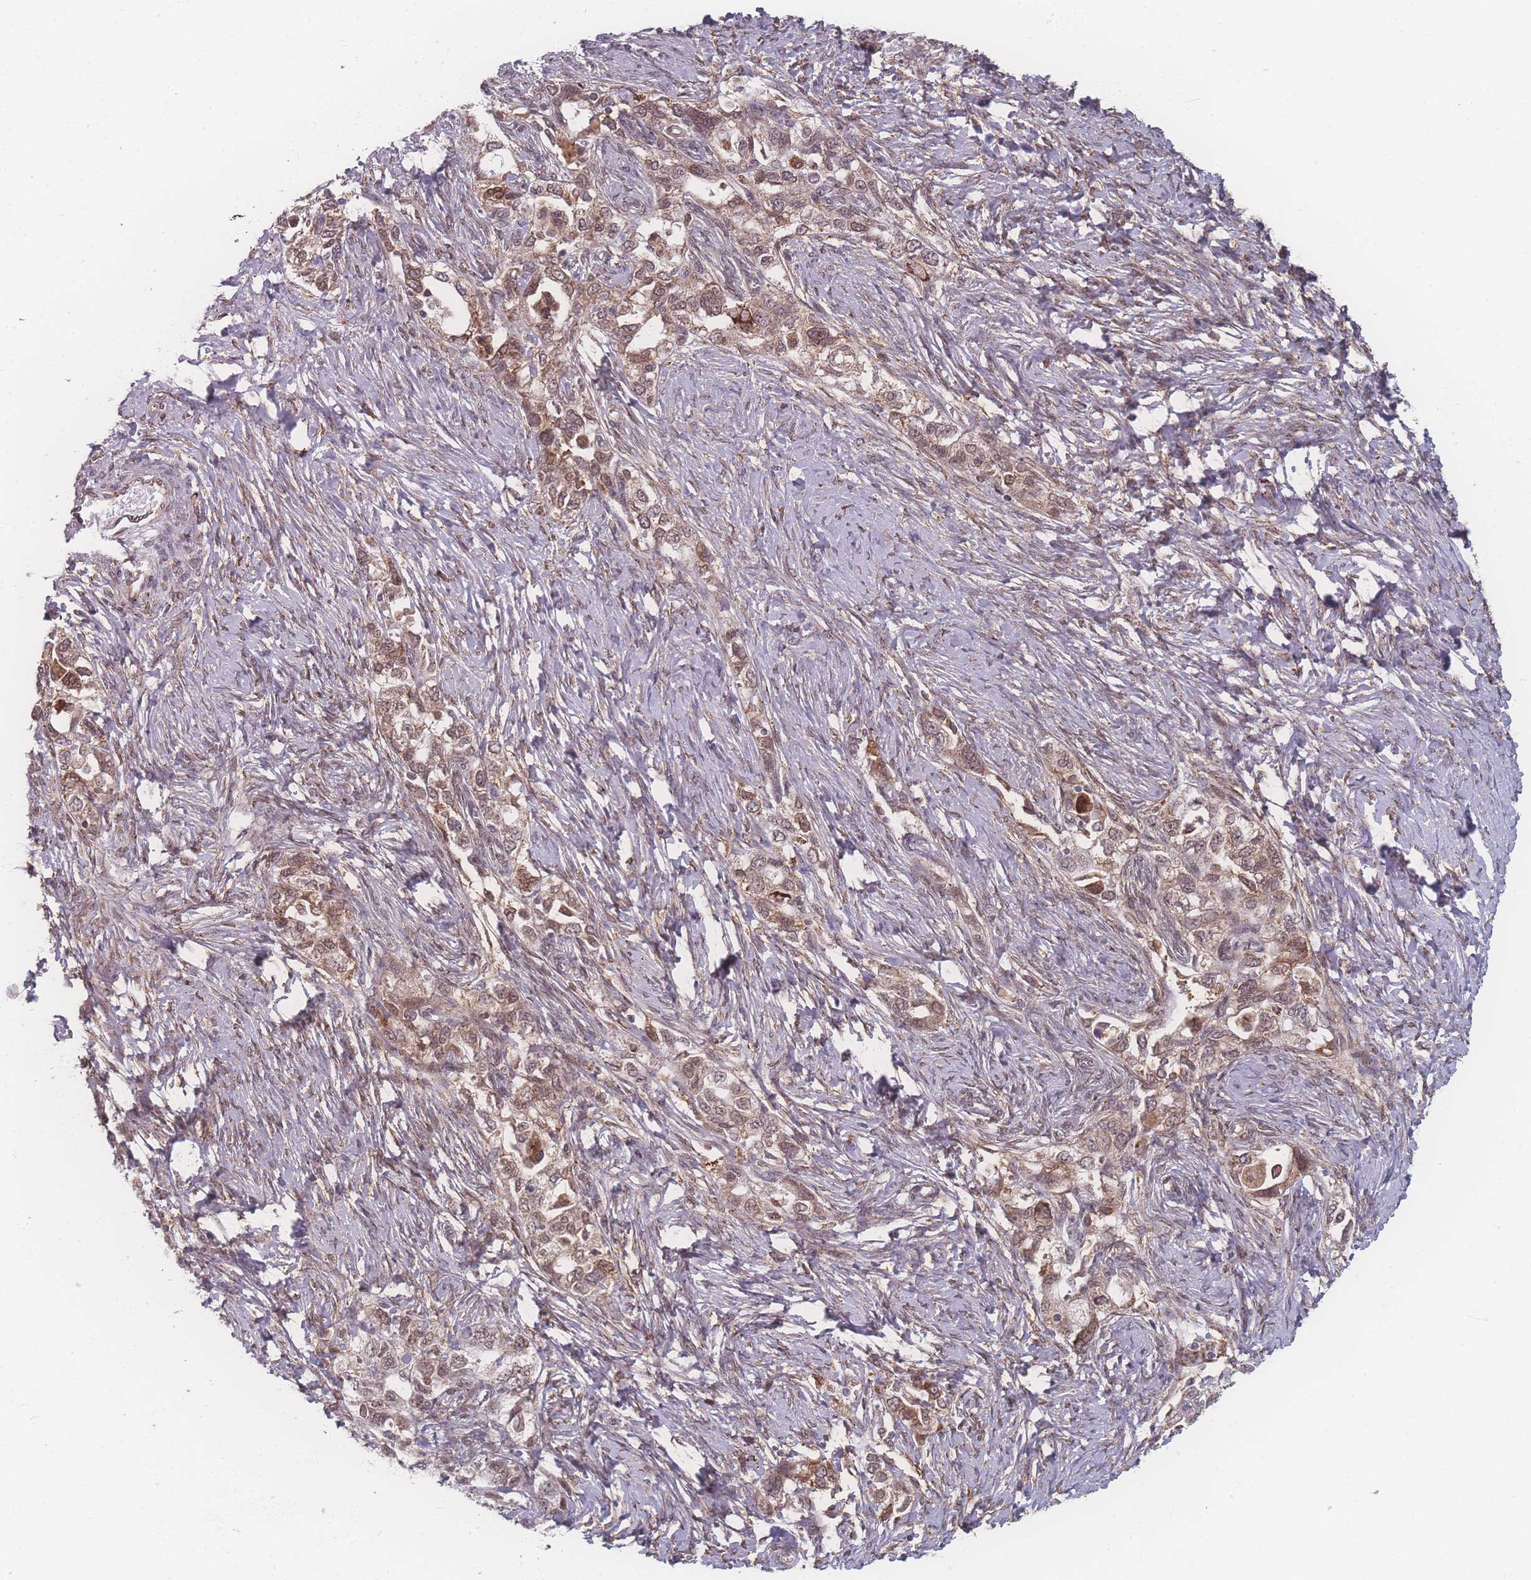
{"staining": {"intensity": "moderate", "quantity": "25%-75%", "location": "nuclear"}, "tissue": "ovarian cancer", "cell_type": "Tumor cells", "image_type": "cancer", "snomed": [{"axis": "morphology", "description": "Carcinoma, NOS"}, {"axis": "morphology", "description": "Cystadenocarcinoma, serous, NOS"}, {"axis": "topography", "description": "Ovary"}], "caption": "Serous cystadenocarcinoma (ovarian) stained with DAB (3,3'-diaminobenzidine) immunohistochemistry exhibits medium levels of moderate nuclear staining in about 25%-75% of tumor cells.", "gene": "ZC3H13", "patient": {"sex": "female", "age": 69}}